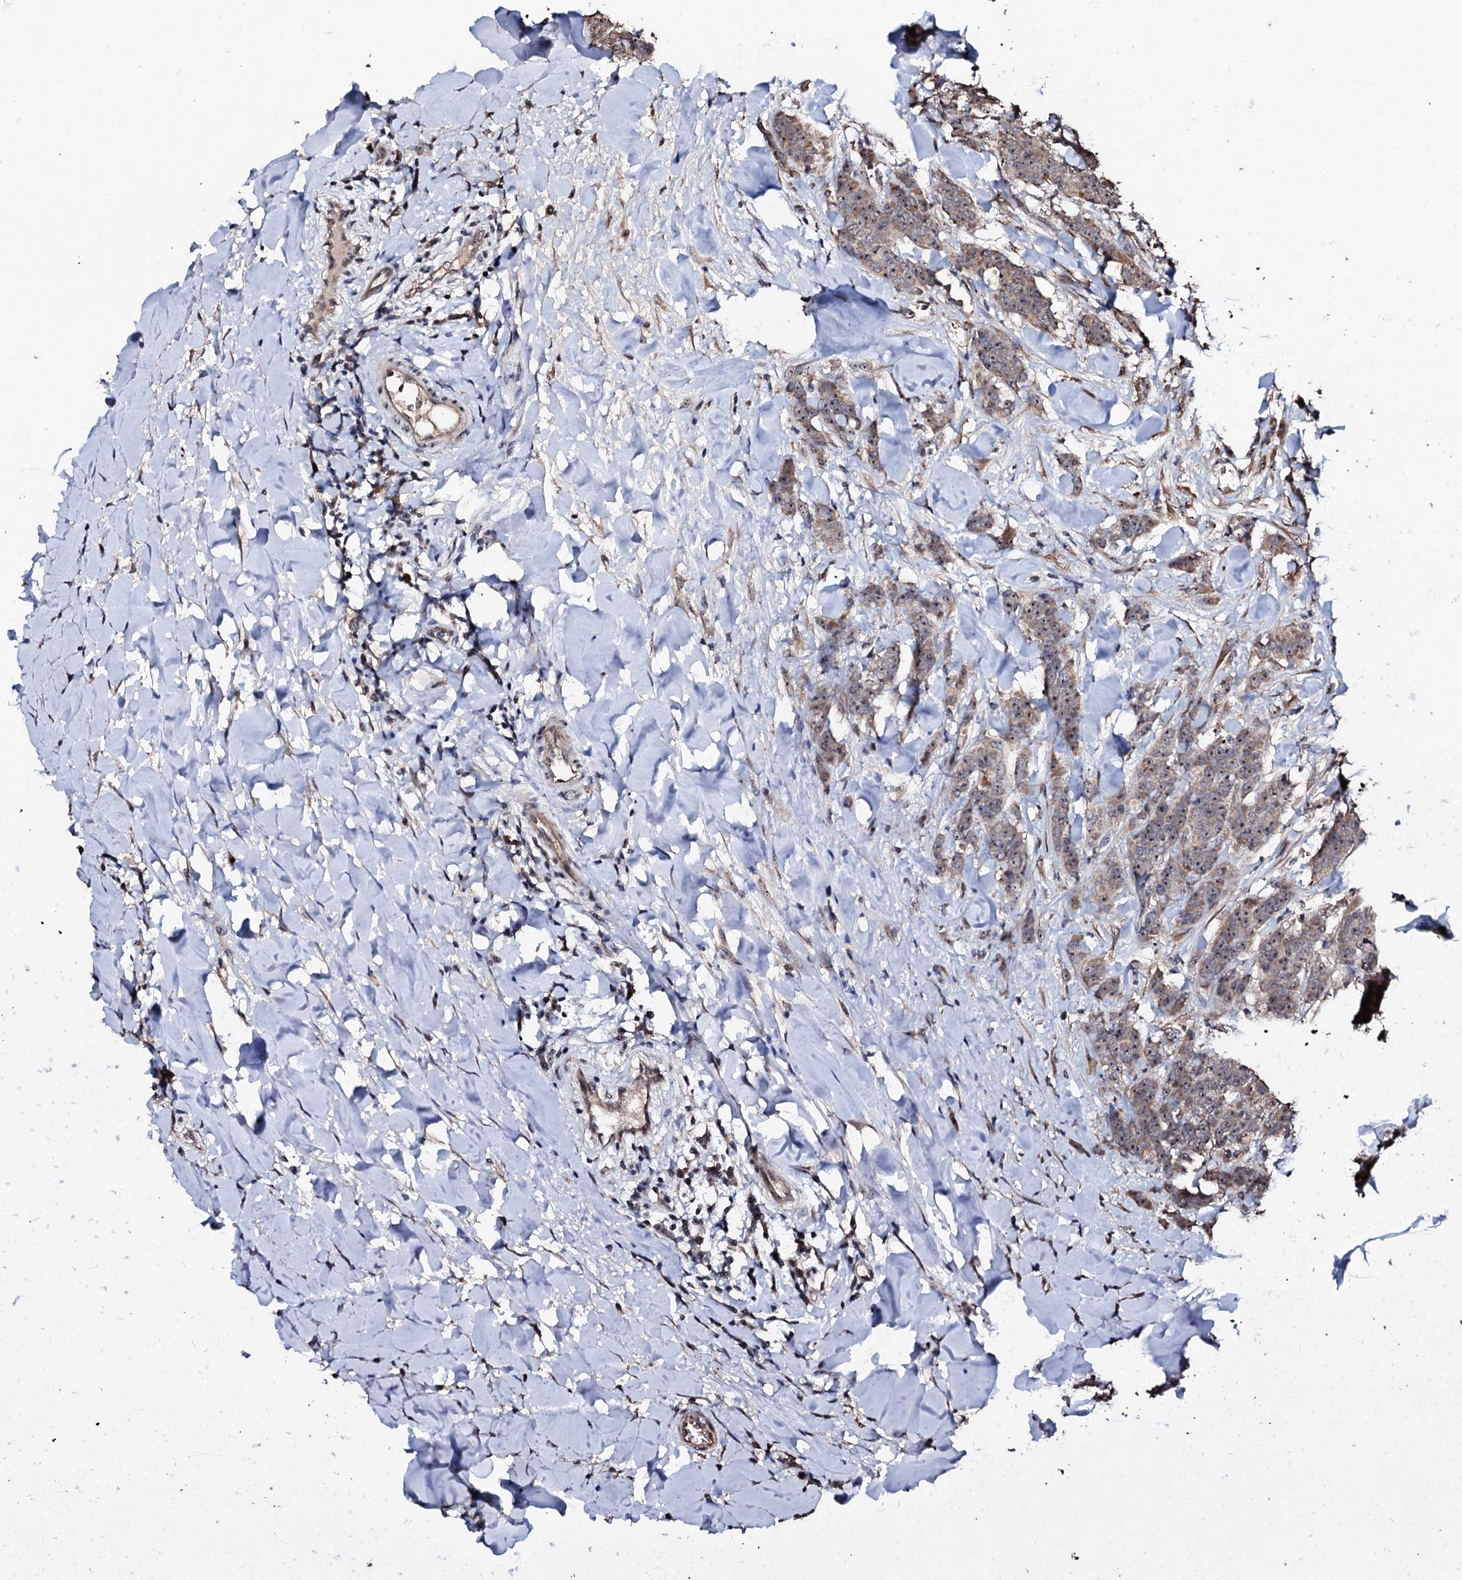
{"staining": {"intensity": "weak", "quantity": ">75%", "location": "cytoplasmic/membranous,nuclear"}, "tissue": "breast cancer", "cell_type": "Tumor cells", "image_type": "cancer", "snomed": [{"axis": "morphology", "description": "Duct carcinoma"}, {"axis": "topography", "description": "Breast"}], "caption": "Protein positivity by immunohistochemistry (IHC) shows weak cytoplasmic/membranous and nuclear staining in about >75% of tumor cells in breast cancer. The protein is stained brown, and the nuclei are stained in blue (DAB IHC with brightfield microscopy, high magnification).", "gene": "SUPT7L", "patient": {"sex": "female", "age": 40}}